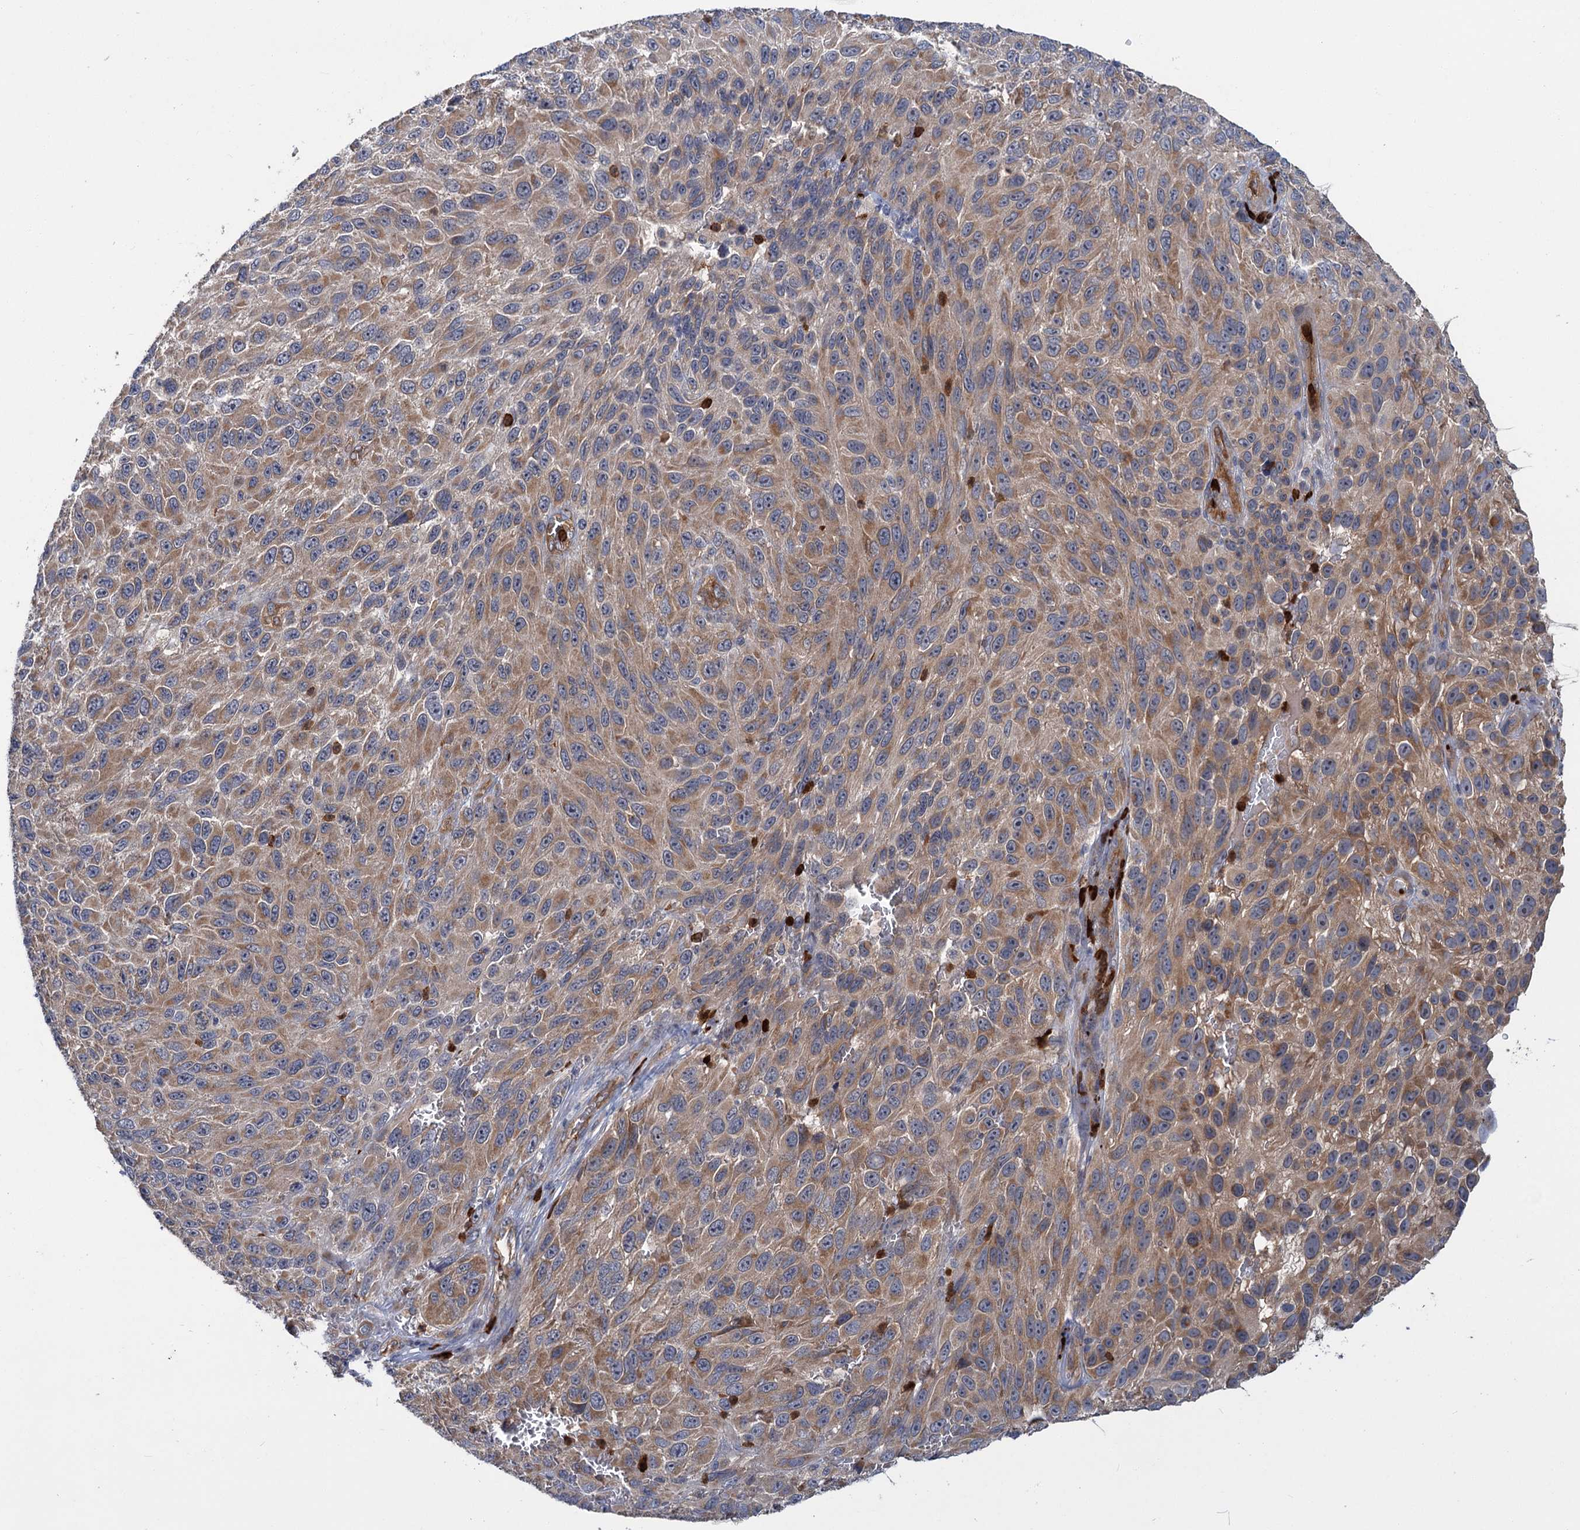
{"staining": {"intensity": "moderate", "quantity": ">75%", "location": "cytoplasmic/membranous"}, "tissue": "melanoma", "cell_type": "Tumor cells", "image_type": "cancer", "snomed": [{"axis": "morphology", "description": "Normal tissue, NOS"}, {"axis": "morphology", "description": "Malignant melanoma, NOS"}, {"axis": "topography", "description": "Skin"}], "caption": "Immunohistochemistry (DAB (3,3'-diaminobenzidine)) staining of human malignant melanoma reveals moderate cytoplasmic/membranous protein positivity in about >75% of tumor cells.", "gene": "DYNC2H1", "patient": {"sex": "female", "age": 96}}